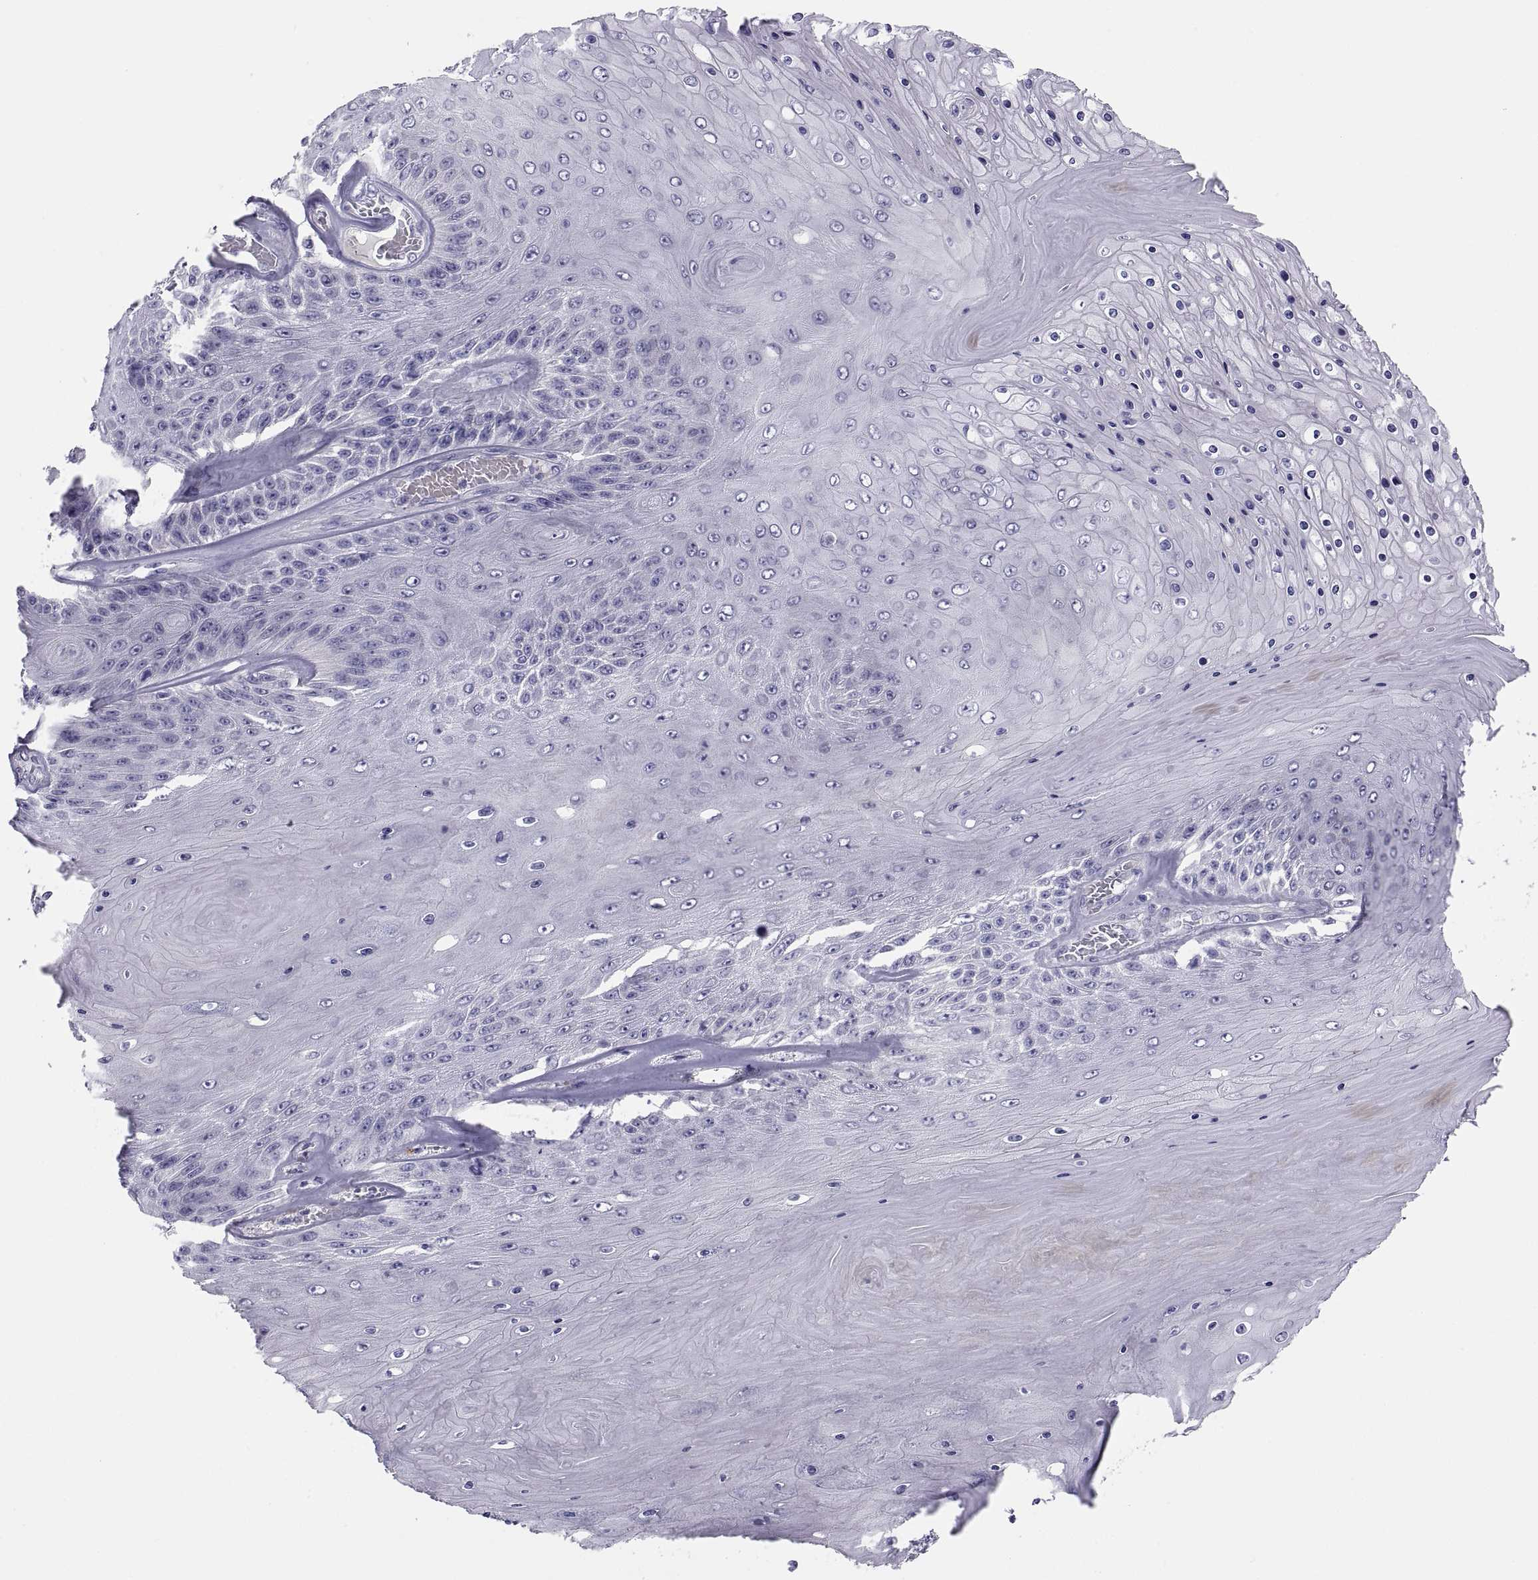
{"staining": {"intensity": "negative", "quantity": "none", "location": "none"}, "tissue": "skin cancer", "cell_type": "Tumor cells", "image_type": "cancer", "snomed": [{"axis": "morphology", "description": "Squamous cell carcinoma, NOS"}, {"axis": "topography", "description": "Skin"}], "caption": "High magnification brightfield microscopy of skin squamous cell carcinoma stained with DAB (brown) and counterstained with hematoxylin (blue): tumor cells show no significant positivity. (Brightfield microscopy of DAB (3,3'-diaminobenzidine) immunohistochemistry at high magnification).", "gene": "STRC", "patient": {"sex": "male", "age": 62}}